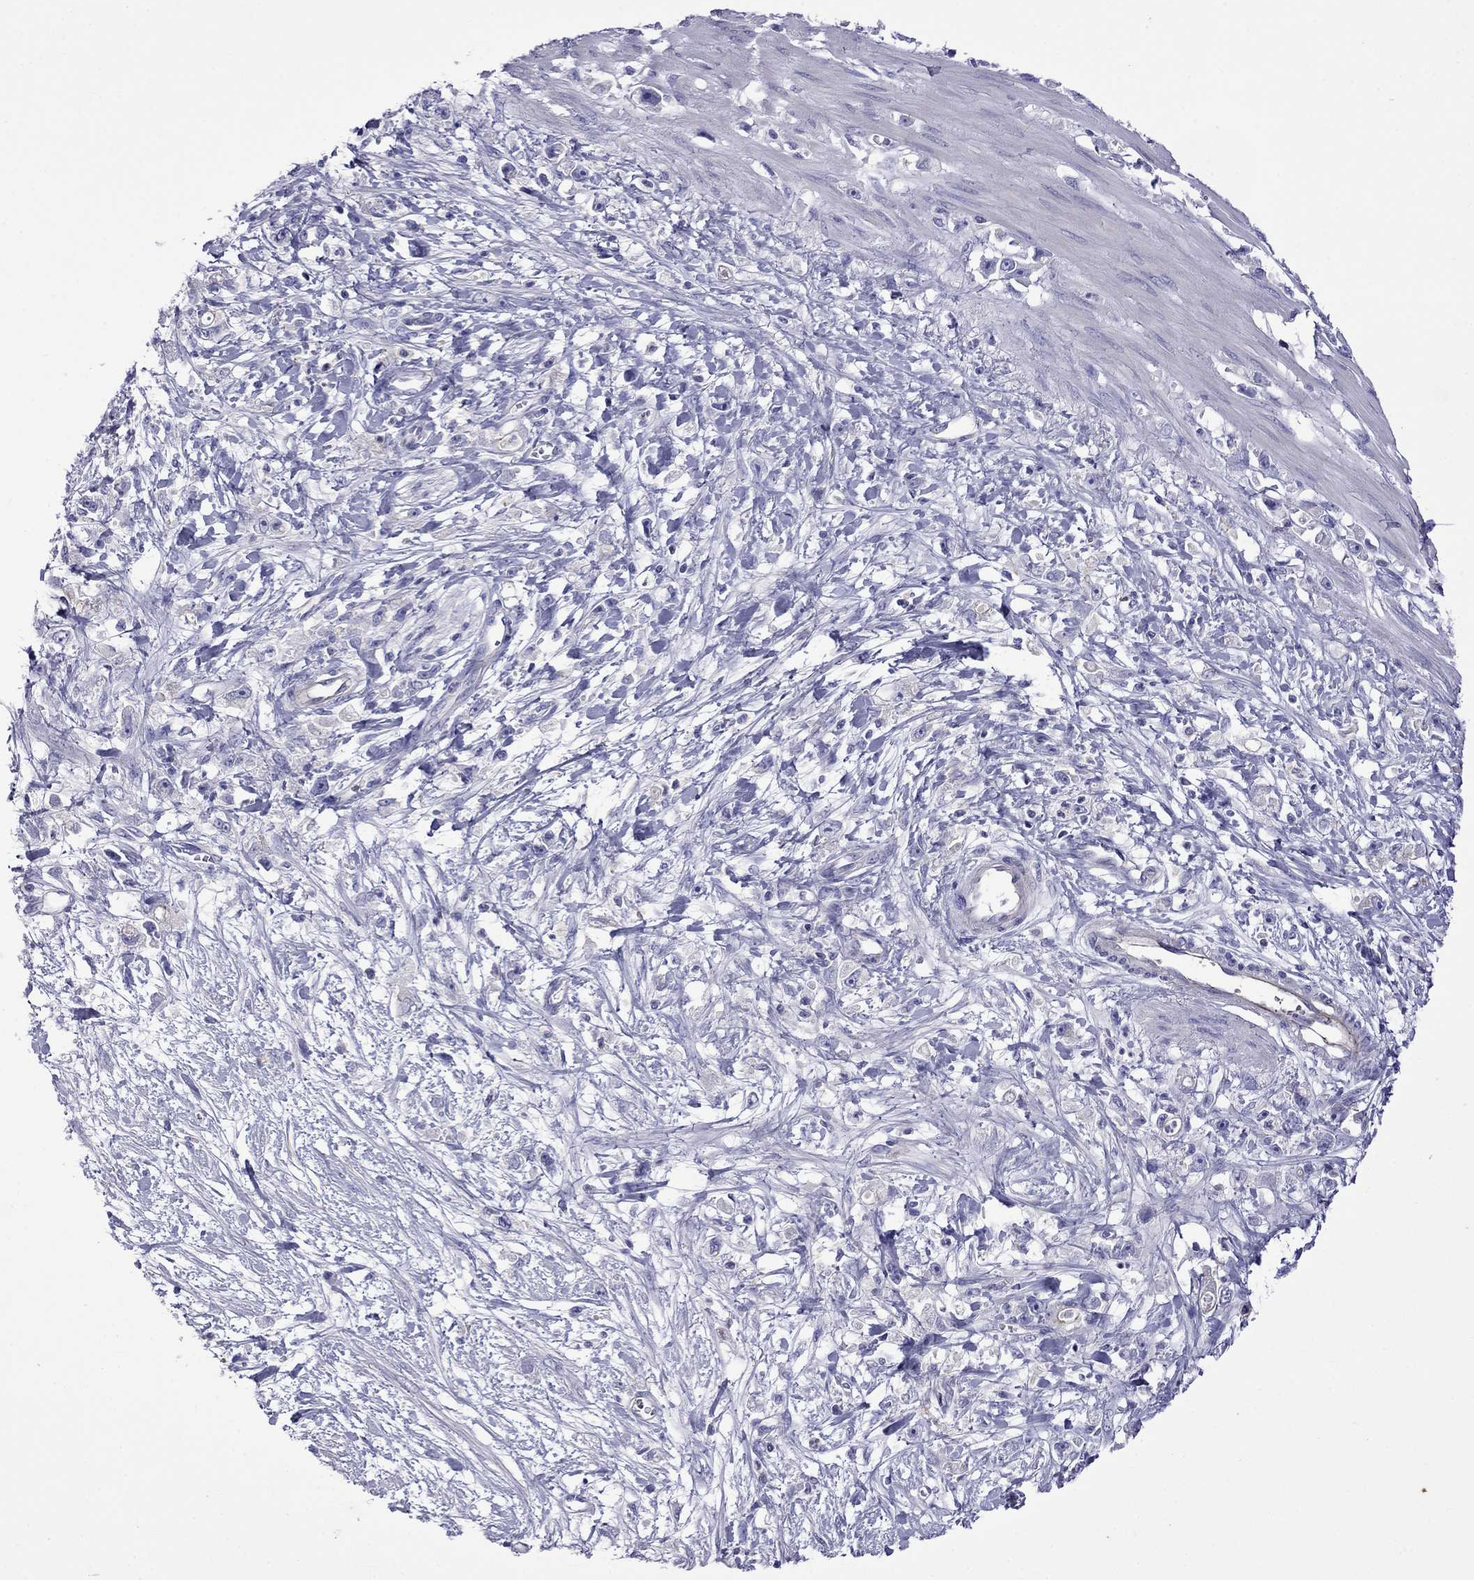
{"staining": {"intensity": "negative", "quantity": "none", "location": "none"}, "tissue": "stomach cancer", "cell_type": "Tumor cells", "image_type": "cancer", "snomed": [{"axis": "morphology", "description": "Adenocarcinoma, NOS"}, {"axis": "topography", "description": "Stomach"}], "caption": "DAB immunohistochemical staining of human stomach adenocarcinoma displays no significant positivity in tumor cells.", "gene": "STAR", "patient": {"sex": "female", "age": 59}}